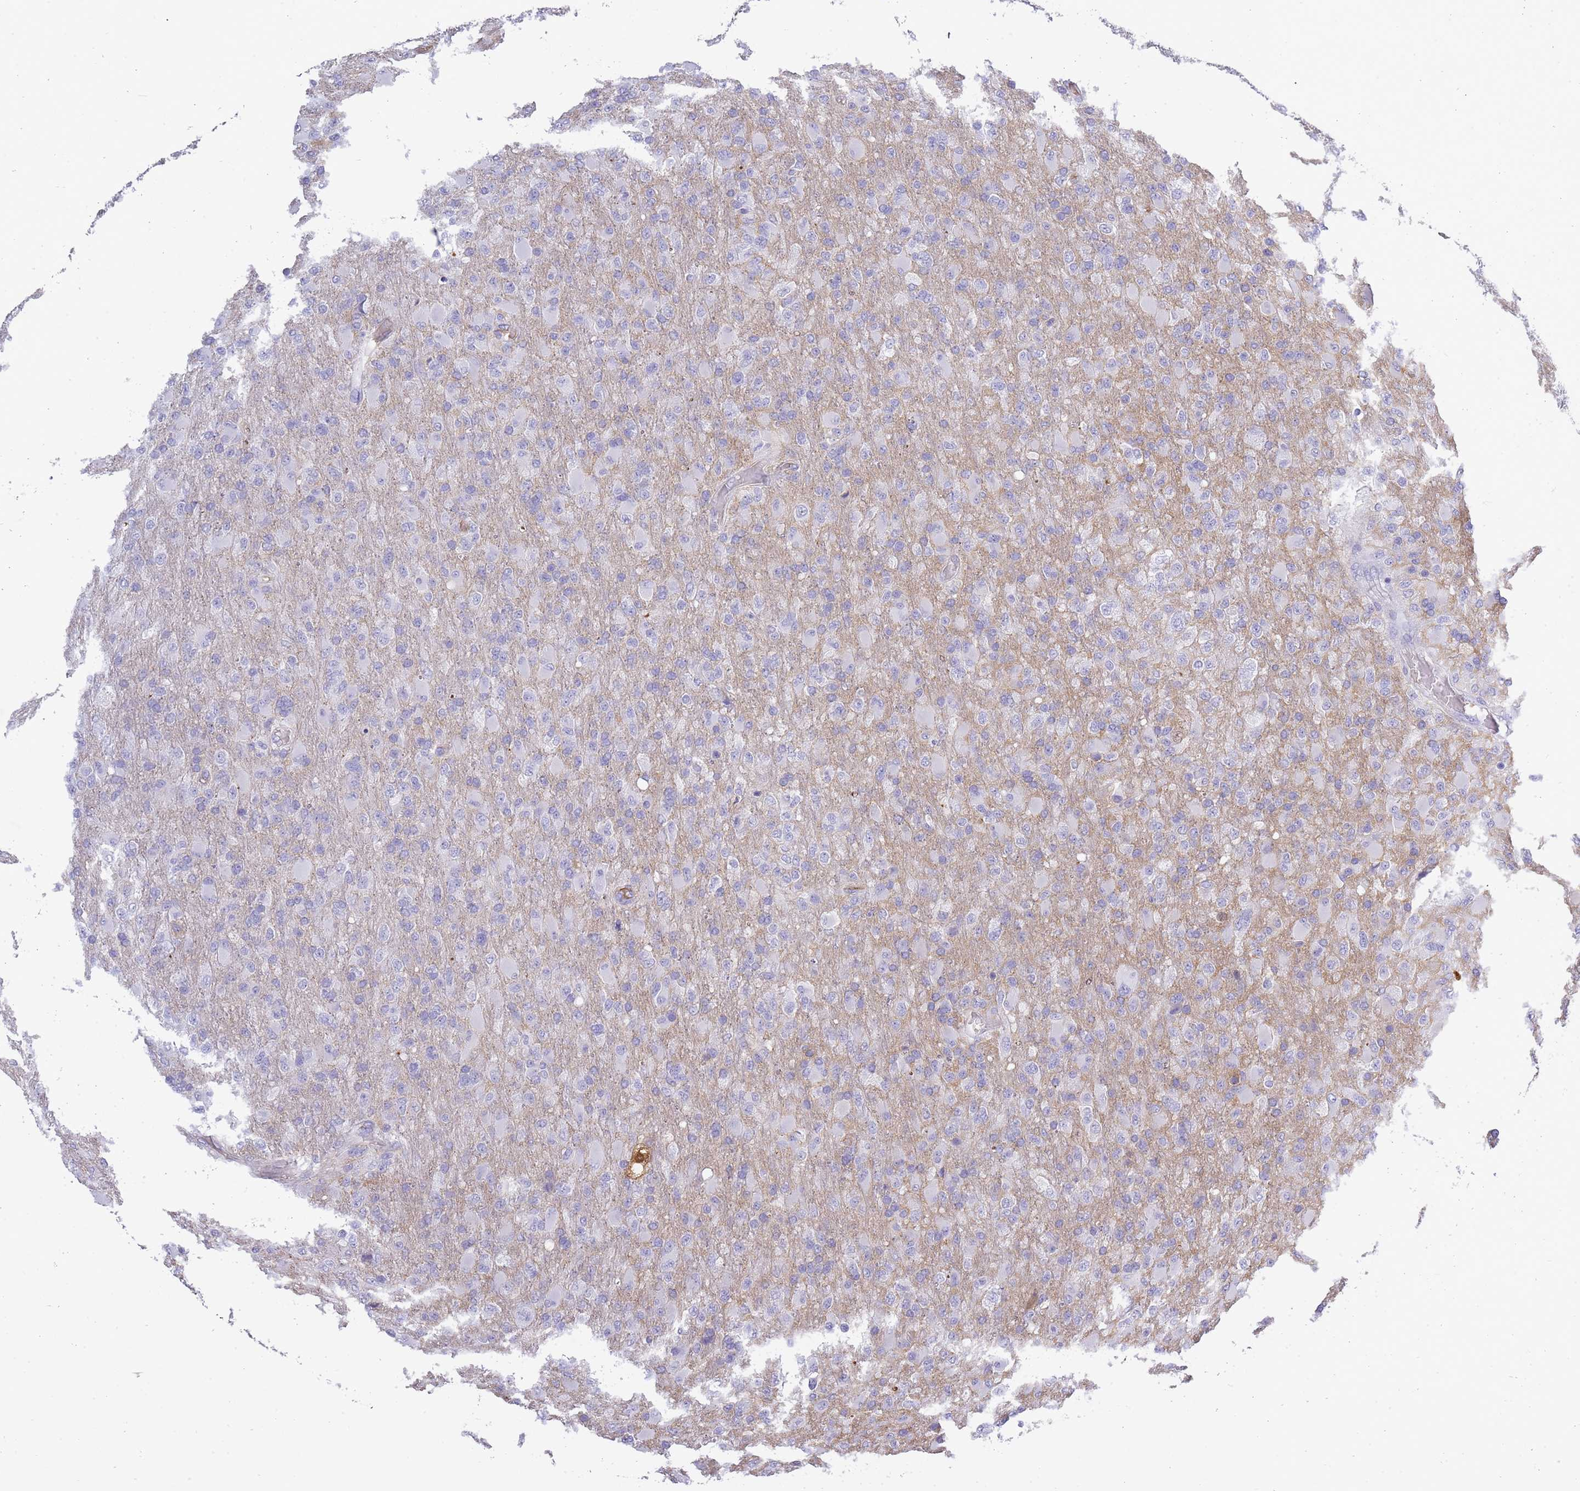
{"staining": {"intensity": "negative", "quantity": "none", "location": "none"}, "tissue": "glioma", "cell_type": "Tumor cells", "image_type": "cancer", "snomed": [{"axis": "morphology", "description": "Glioma, malignant, Low grade"}, {"axis": "topography", "description": "Brain"}], "caption": "Immunohistochemistry photomicrograph of human glioma stained for a protein (brown), which shows no positivity in tumor cells.", "gene": "IGKV1D-42", "patient": {"sex": "male", "age": 65}}